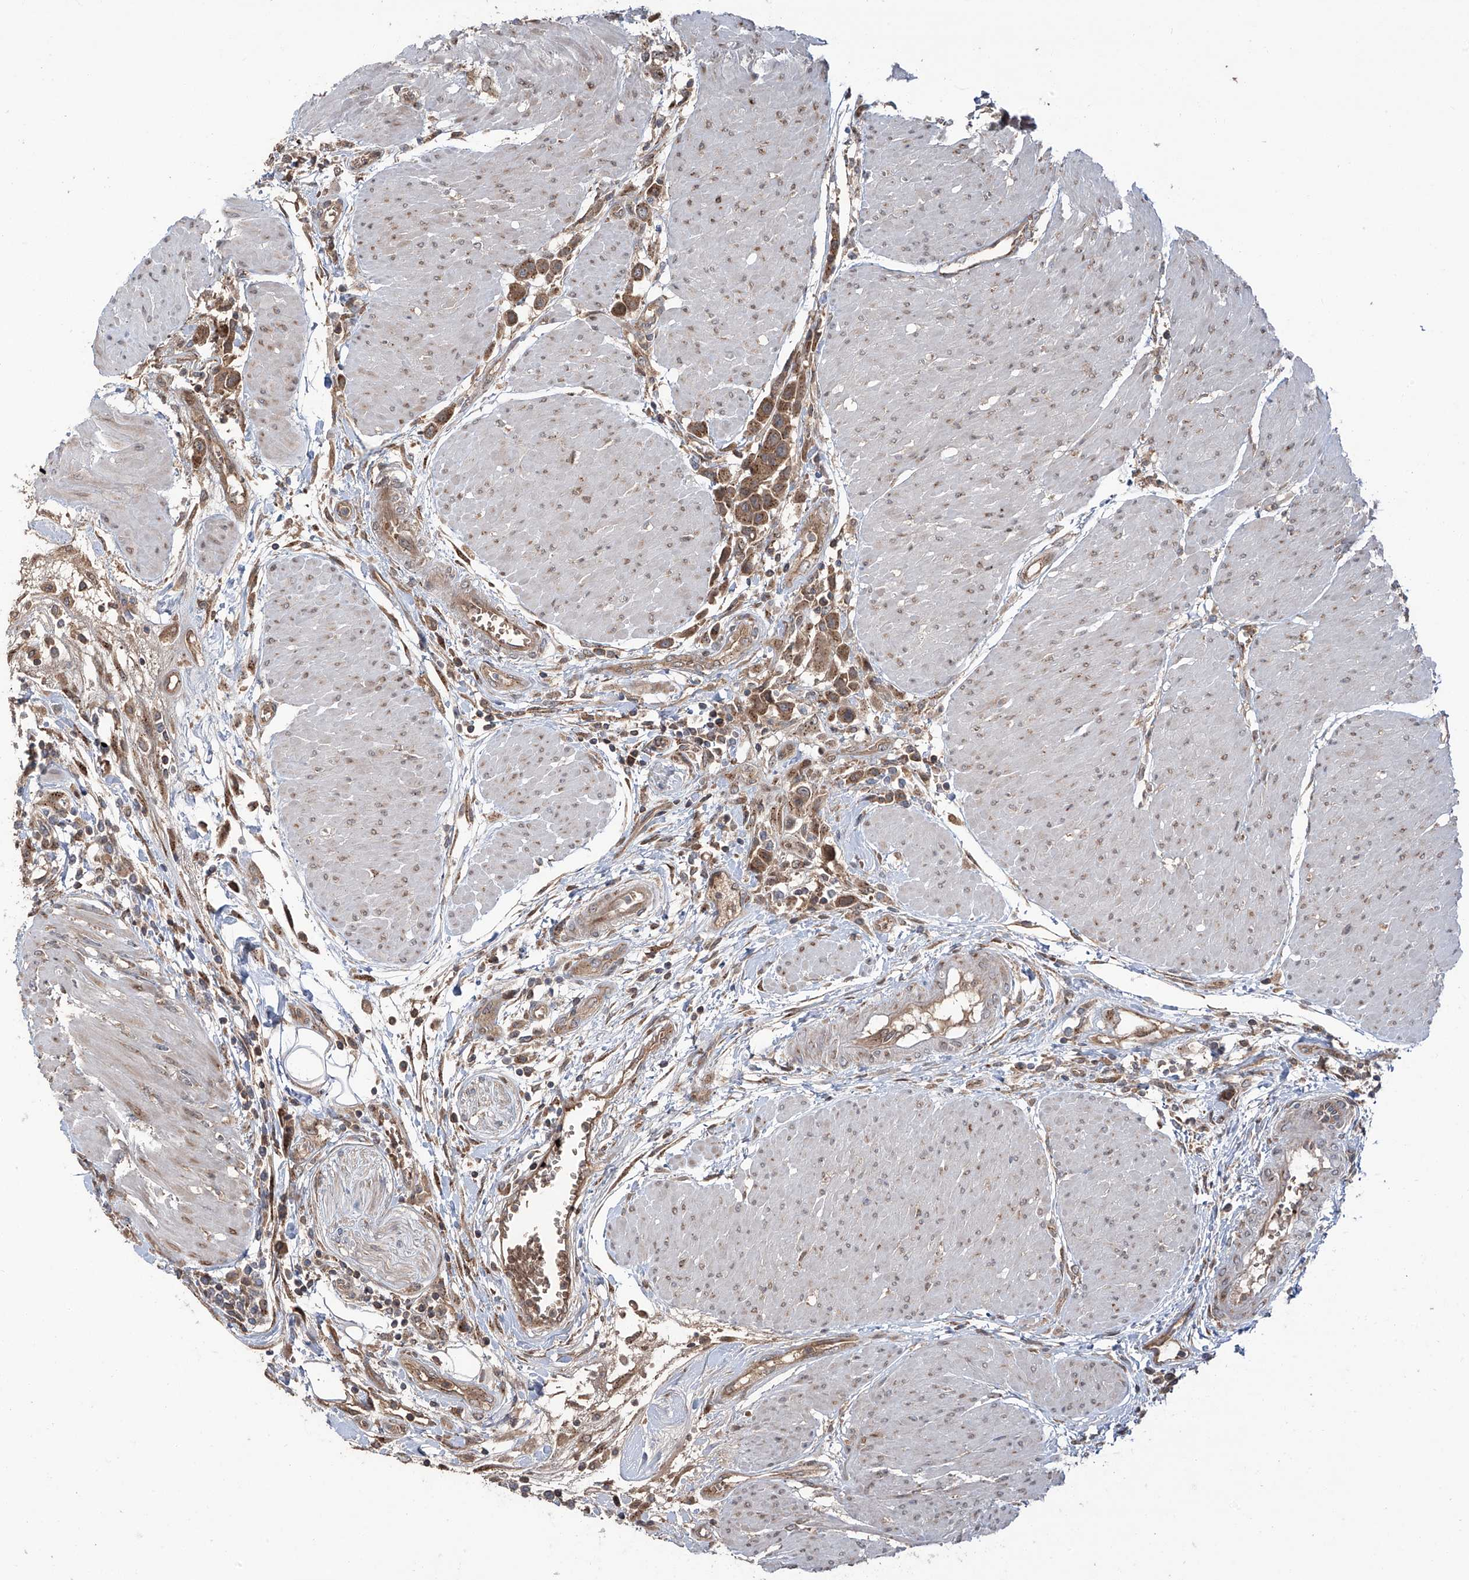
{"staining": {"intensity": "moderate", "quantity": ">75%", "location": "cytoplasmic/membranous"}, "tissue": "urothelial cancer", "cell_type": "Tumor cells", "image_type": "cancer", "snomed": [{"axis": "morphology", "description": "Urothelial carcinoma, High grade"}, {"axis": "topography", "description": "Urinary bladder"}], "caption": "Immunohistochemical staining of urothelial cancer shows moderate cytoplasmic/membranous protein expression in approximately >75% of tumor cells.", "gene": "ZDHHC9", "patient": {"sex": "male", "age": 50}}